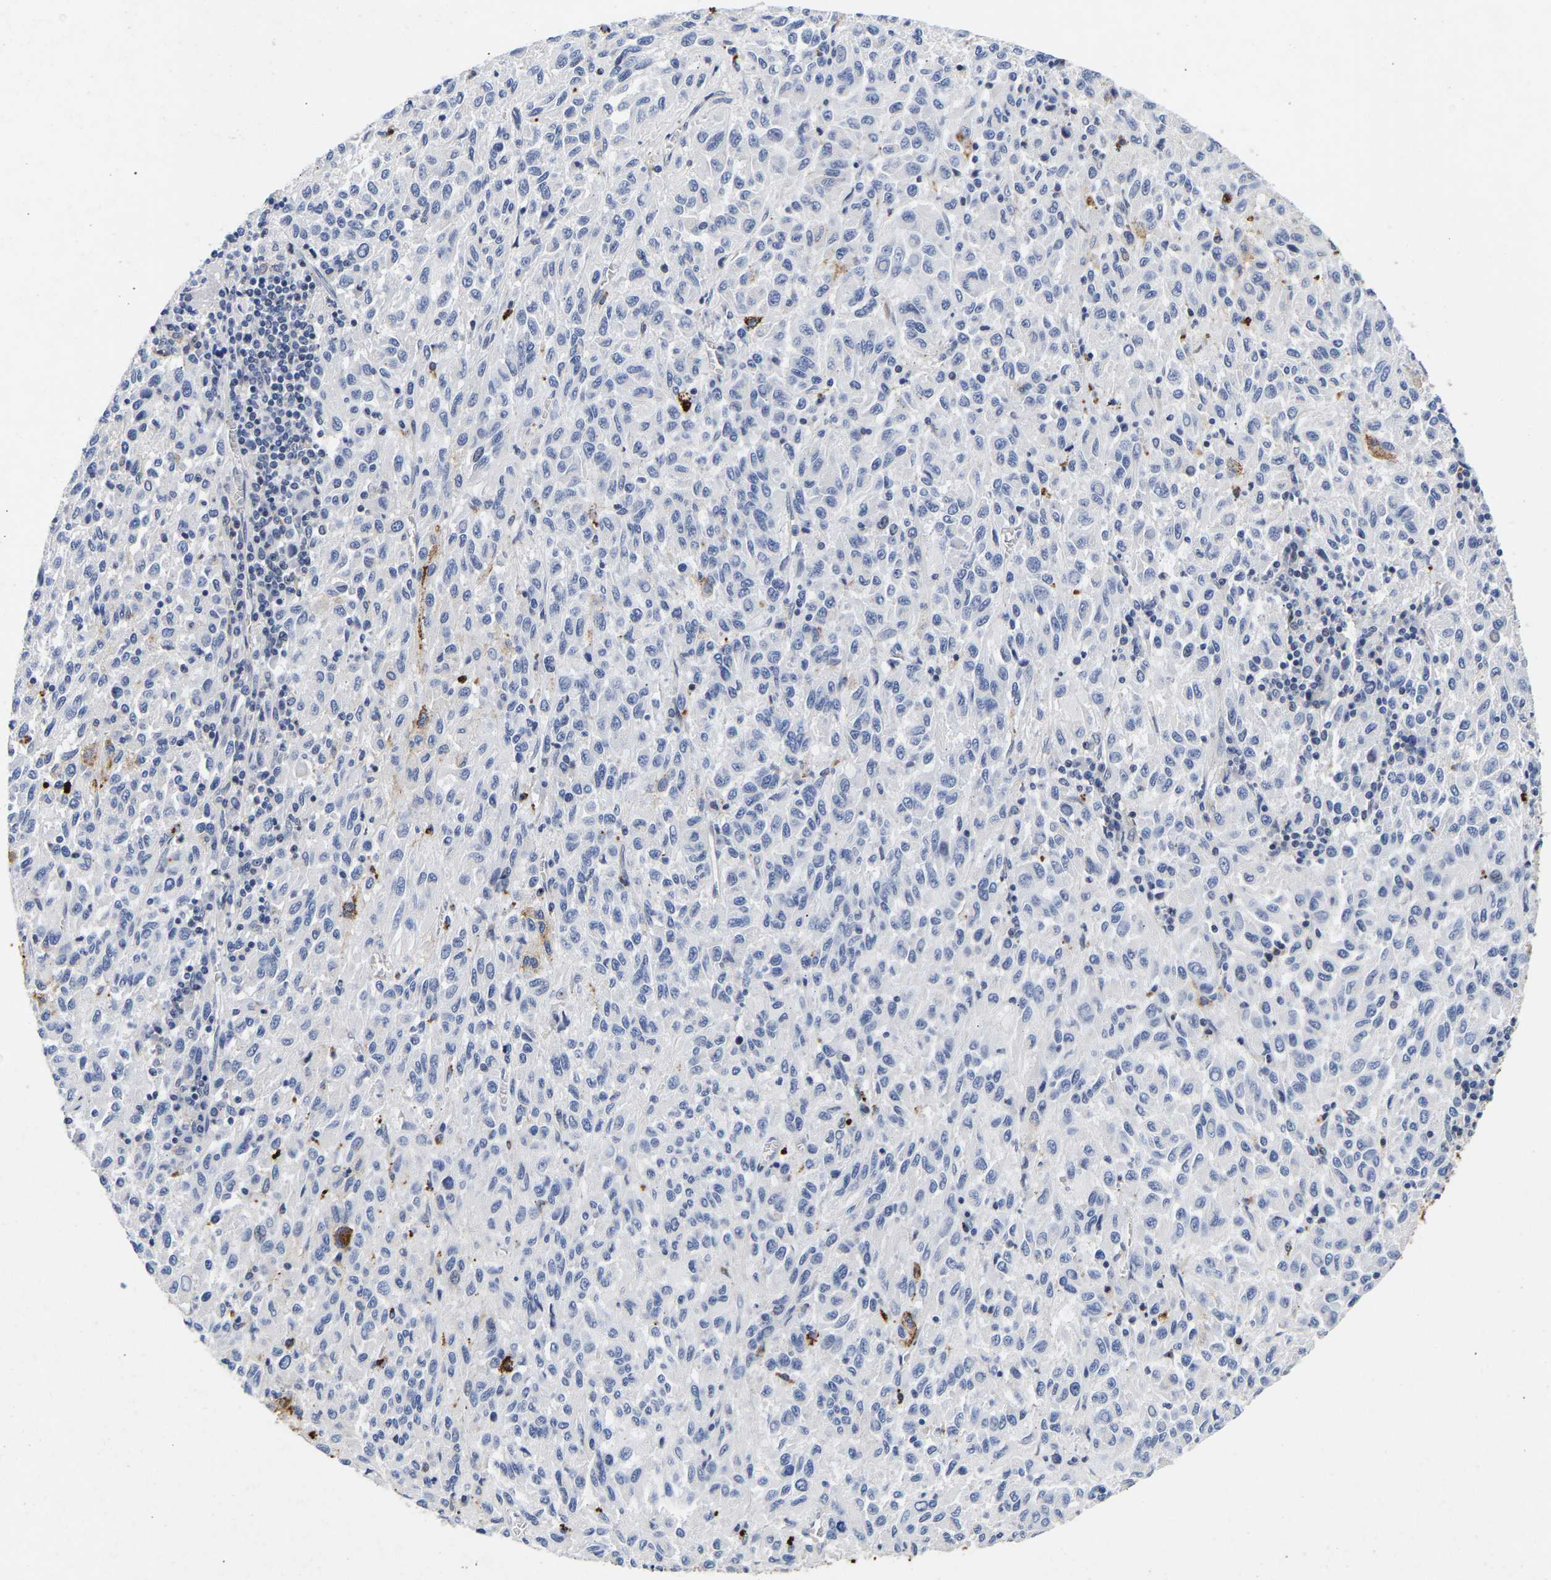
{"staining": {"intensity": "negative", "quantity": "none", "location": "none"}, "tissue": "melanoma", "cell_type": "Tumor cells", "image_type": "cancer", "snomed": [{"axis": "morphology", "description": "Malignant melanoma, Metastatic site"}, {"axis": "topography", "description": "Lung"}], "caption": "Immunohistochemical staining of malignant melanoma (metastatic site) shows no significant positivity in tumor cells. (Brightfield microscopy of DAB (3,3'-diaminobenzidine) immunohistochemistry (IHC) at high magnification).", "gene": "CCDC6", "patient": {"sex": "male", "age": 64}}